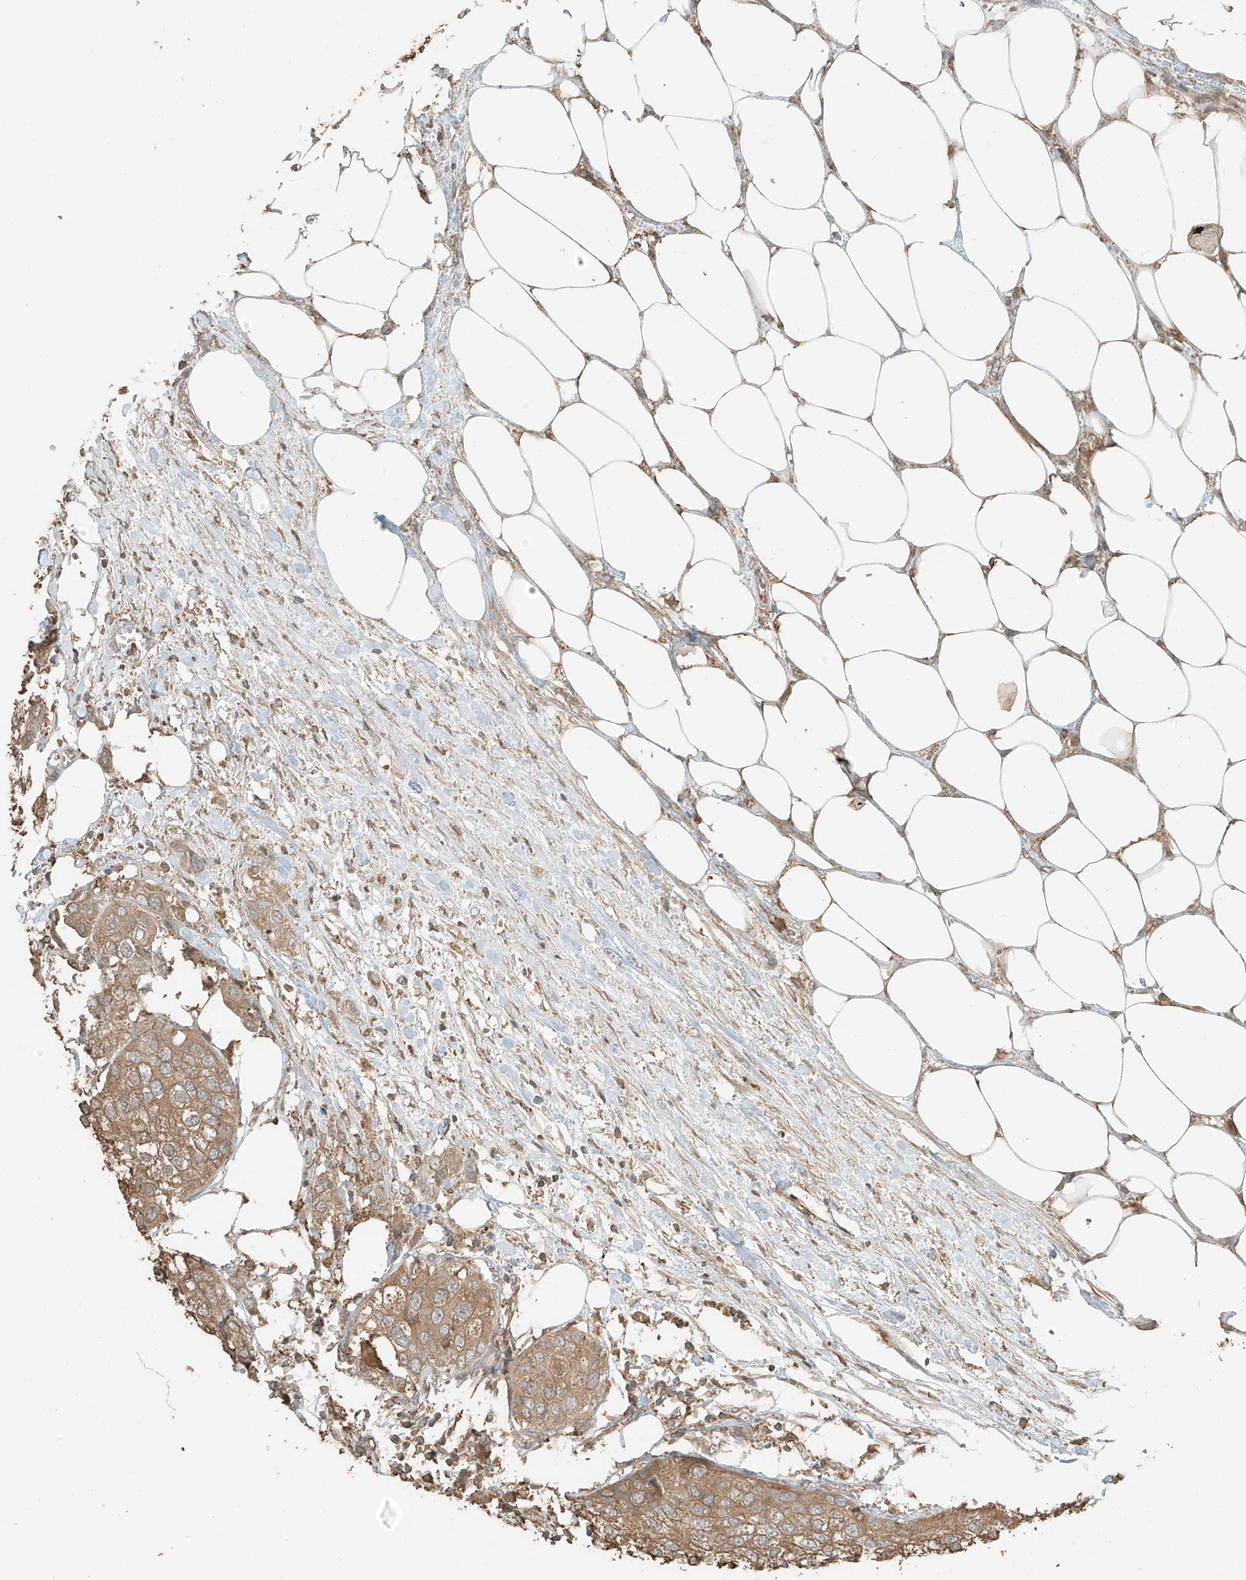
{"staining": {"intensity": "moderate", "quantity": ">75%", "location": "cytoplasmic/membranous"}, "tissue": "urothelial cancer", "cell_type": "Tumor cells", "image_type": "cancer", "snomed": [{"axis": "morphology", "description": "Urothelial carcinoma, High grade"}, {"axis": "topography", "description": "Urinary bladder"}], "caption": "There is medium levels of moderate cytoplasmic/membranous positivity in tumor cells of urothelial cancer, as demonstrated by immunohistochemical staining (brown color).", "gene": "RFTN2", "patient": {"sex": "male", "age": 64}}